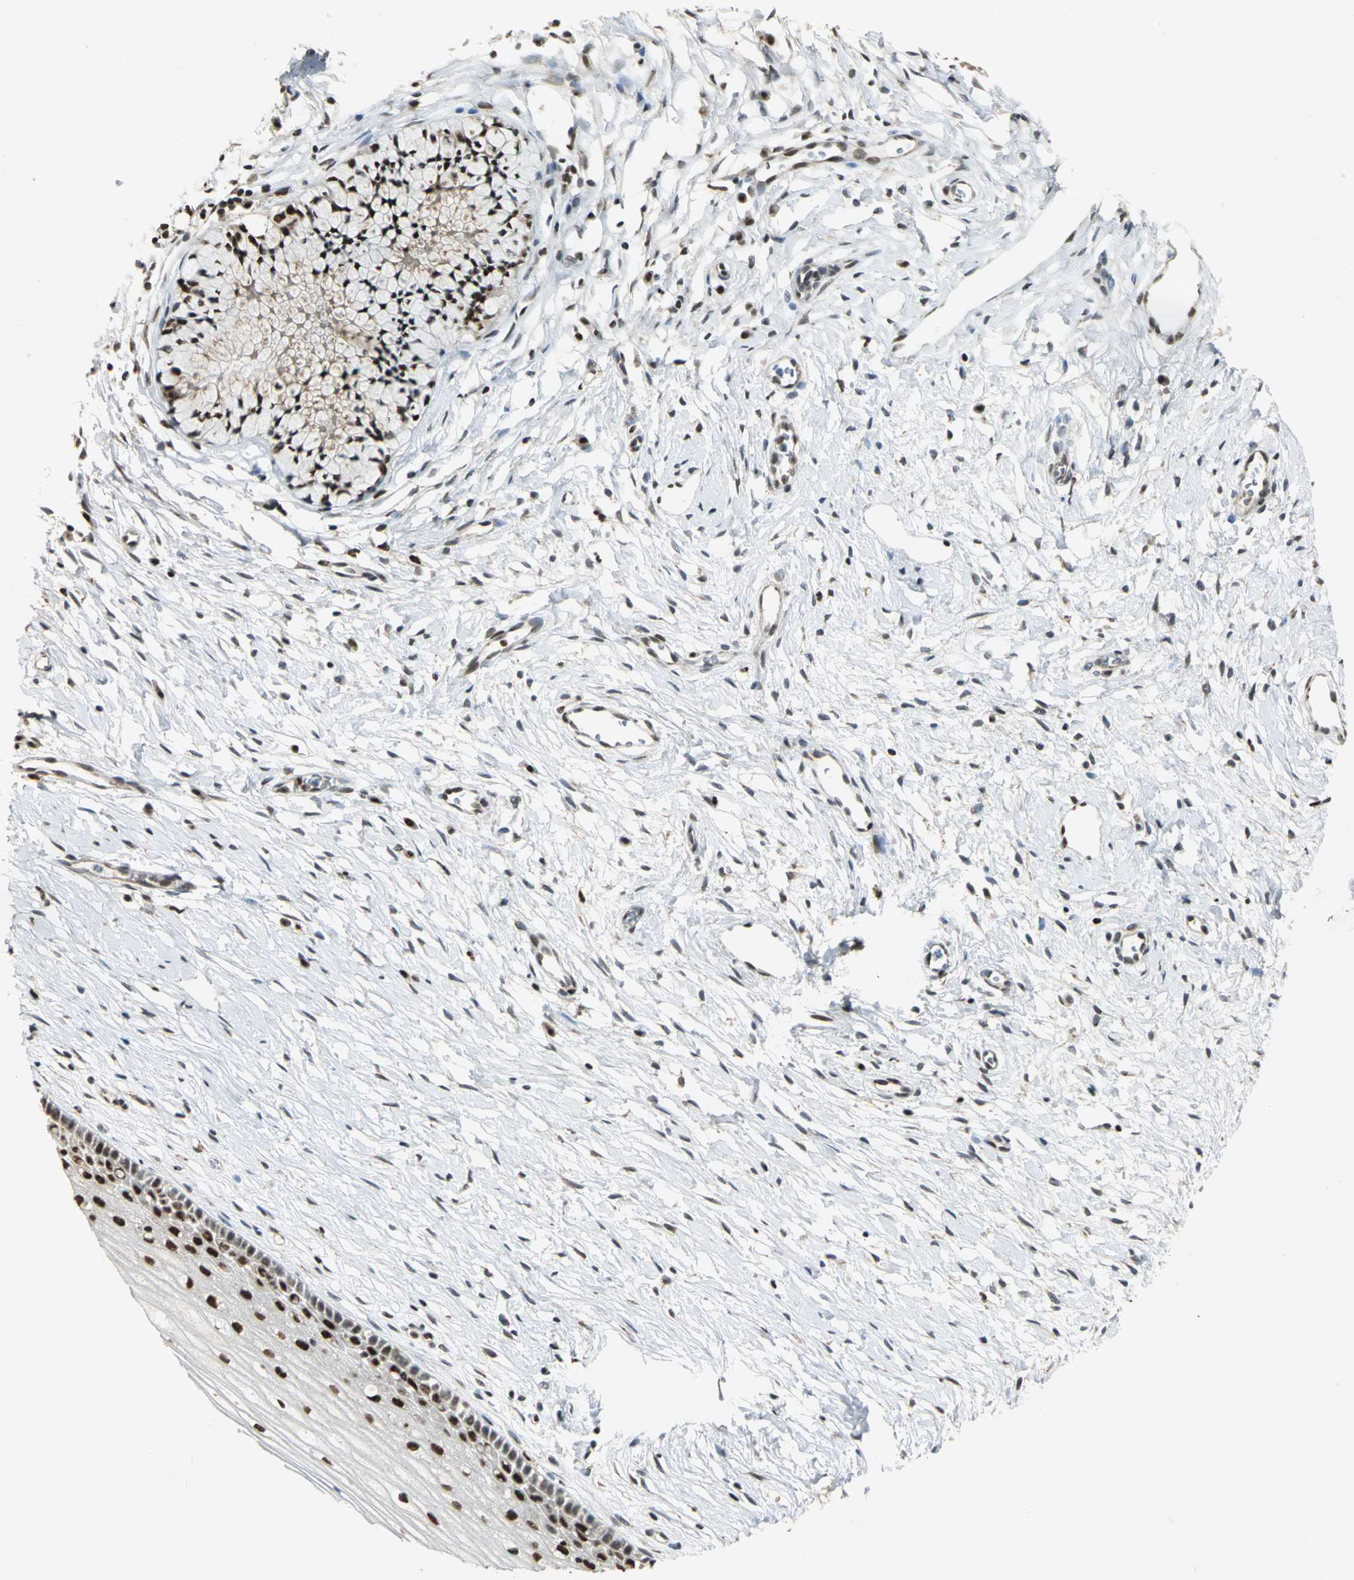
{"staining": {"intensity": "strong", "quantity": ">75%", "location": "nuclear"}, "tissue": "cervix", "cell_type": "Glandular cells", "image_type": "normal", "snomed": [{"axis": "morphology", "description": "Normal tissue, NOS"}, {"axis": "topography", "description": "Cervix"}], "caption": "DAB (3,3'-diaminobenzidine) immunohistochemical staining of normal cervix reveals strong nuclear protein positivity in approximately >75% of glandular cells. (Brightfield microscopy of DAB IHC at high magnification).", "gene": "DDX5", "patient": {"sex": "female", "age": 46}}